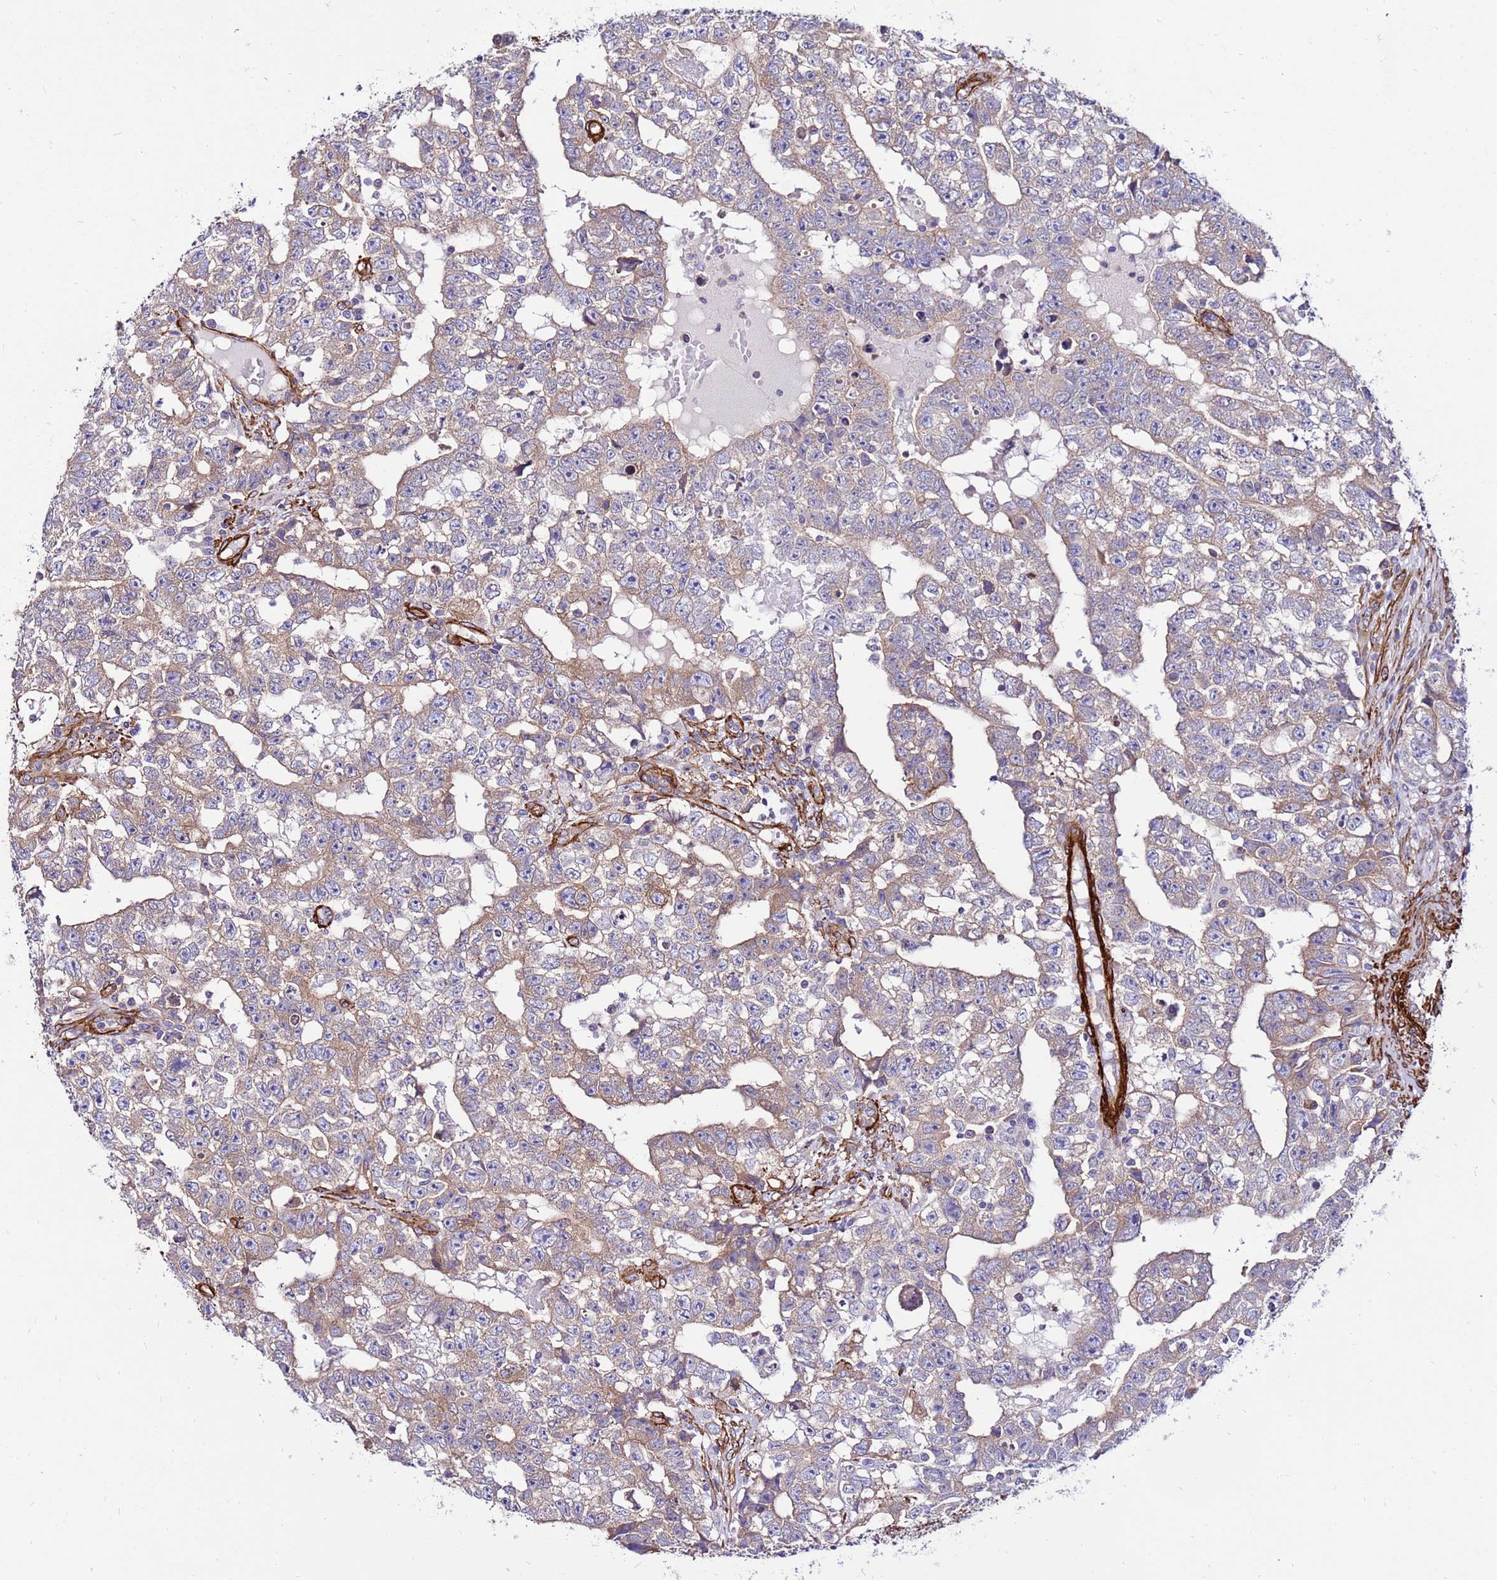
{"staining": {"intensity": "weak", "quantity": "25%-75%", "location": "cytoplasmic/membranous"}, "tissue": "testis cancer", "cell_type": "Tumor cells", "image_type": "cancer", "snomed": [{"axis": "morphology", "description": "Carcinoma, Embryonal, NOS"}, {"axis": "topography", "description": "Testis"}], "caption": "An immunohistochemistry micrograph of neoplastic tissue is shown. Protein staining in brown labels weak cytoplasmic/membranous positivity in testis cancer within tumor cells. (DAB (3,3'-diaminobenzidine) = brown stain, brightfield microscopy at high magnification).", "gene": "EI24", "patient": {"sex": "male", "age": 25}}